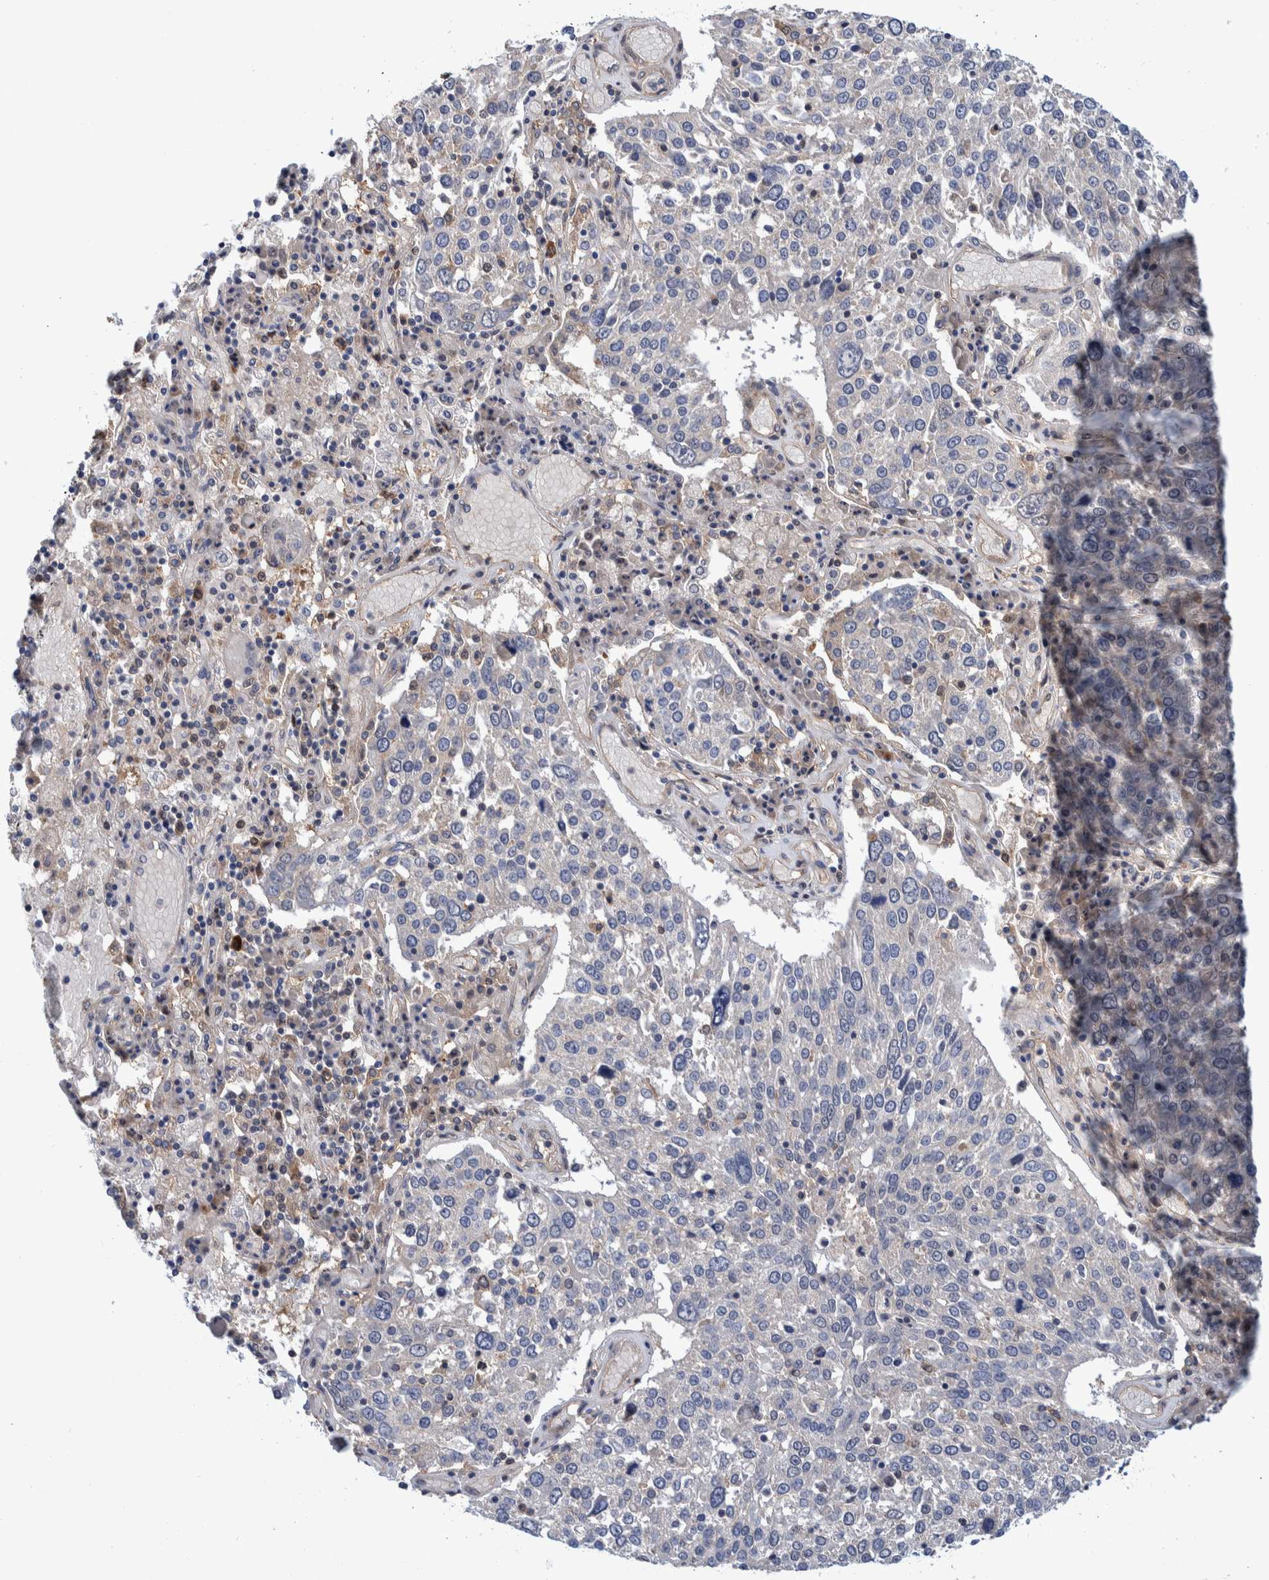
{"staining": {"intensity": "negative", "quantity": "none", "location": "none"}, "tissue": "lung cancer", "cell_type": "Tumor cells", "image_type": "cancer", "snomed": [{"axis": "morphology", "description": "Squamous cell carcinoma, NOS"}, {"axis": "topography", "description": "Lung"}], "caption": "High power microscopy histopathology image of an IHC micrograph of lung cancer (squamous cell carcinoma), revealing no significant positivity in tumor cells.", "gene": "PFAS", "patient": {"sex": "male", "age": 65}}